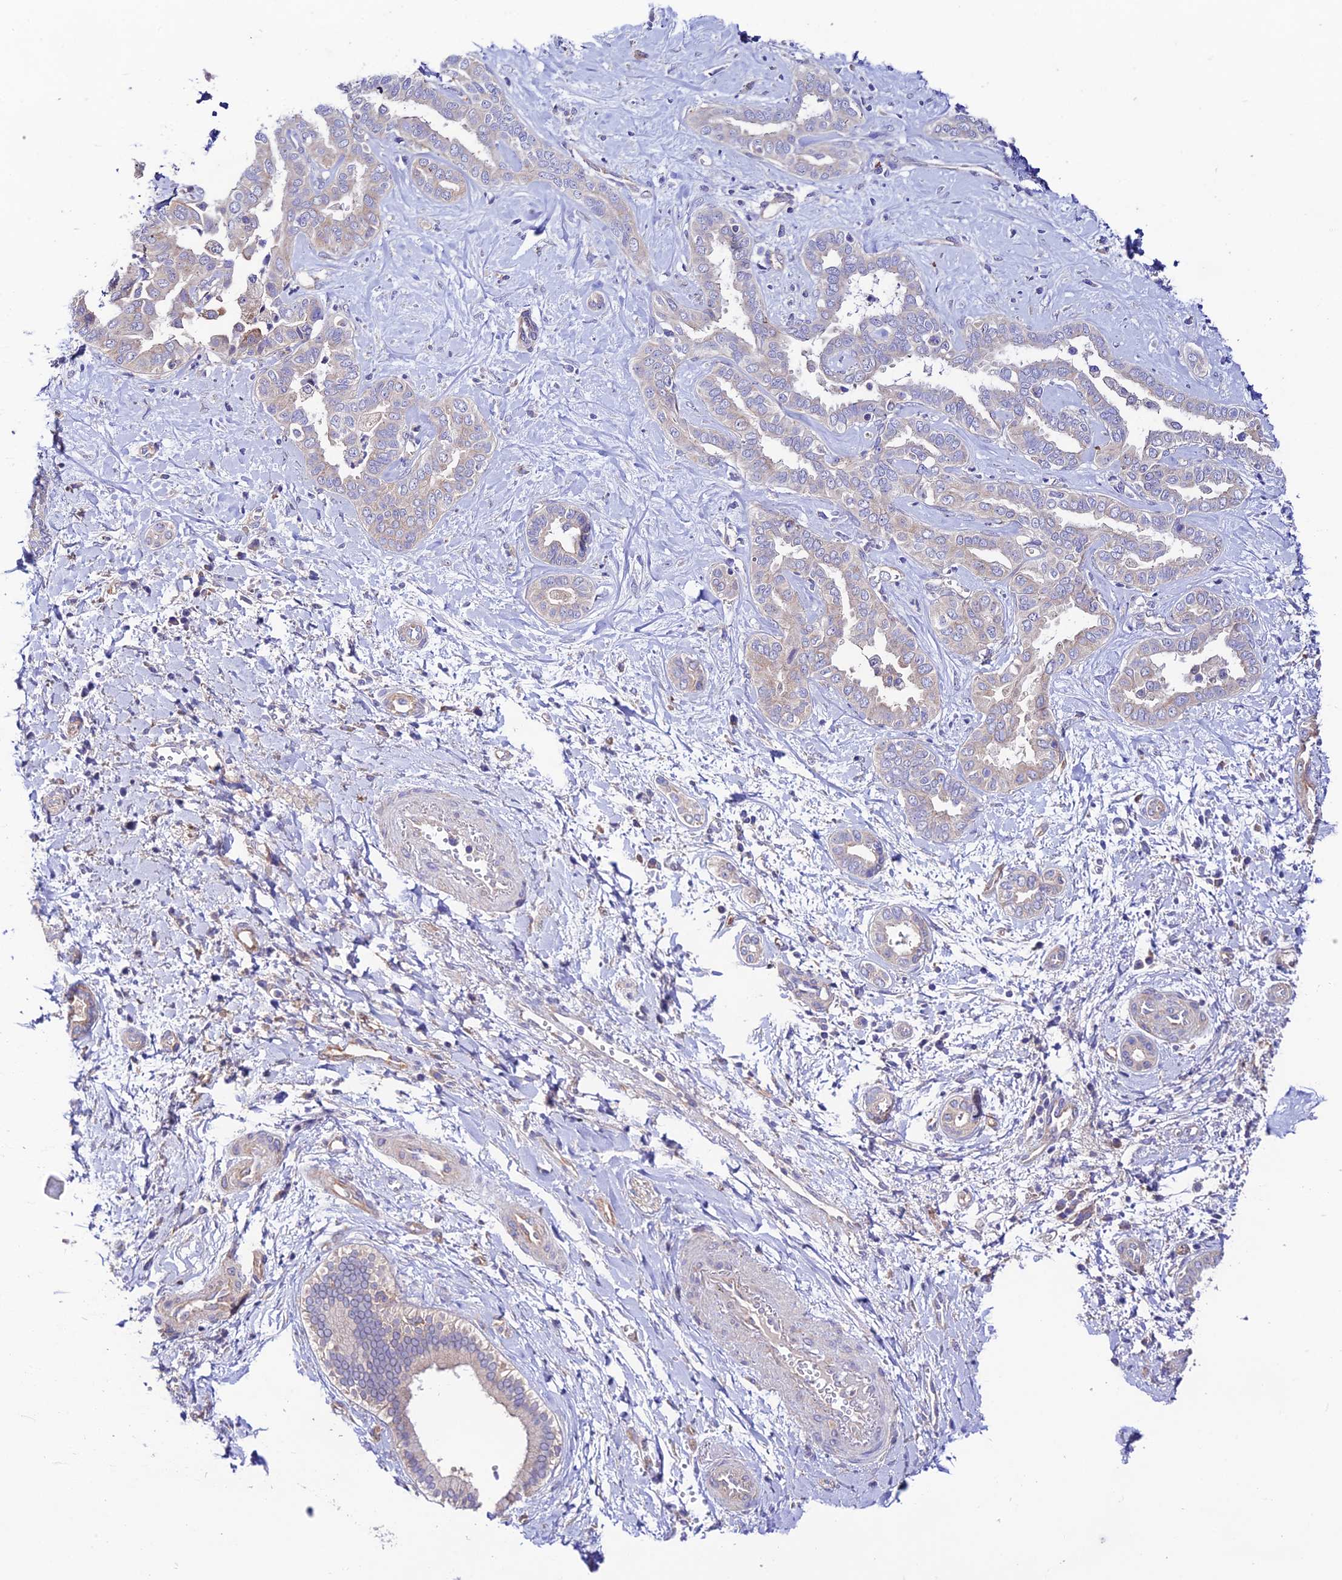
{"staining": {"intensity": "negative", "quantity": "none", "location": "none"}, "tissue": "liver cancer", "cell_type": "Tumor cells", "image_type": "cancer", "snomed": [{"axis": "morphology", "description": "Cholangiocarcinoma"}, {"axis": "topography", "description": "Liver"}], "caption": "Micrograph shows no significant protein staining in tumor cells of liver cholangiocarcinoma.", "gene": "BRME1", "patient": {"sex": "female", "age": 77}}